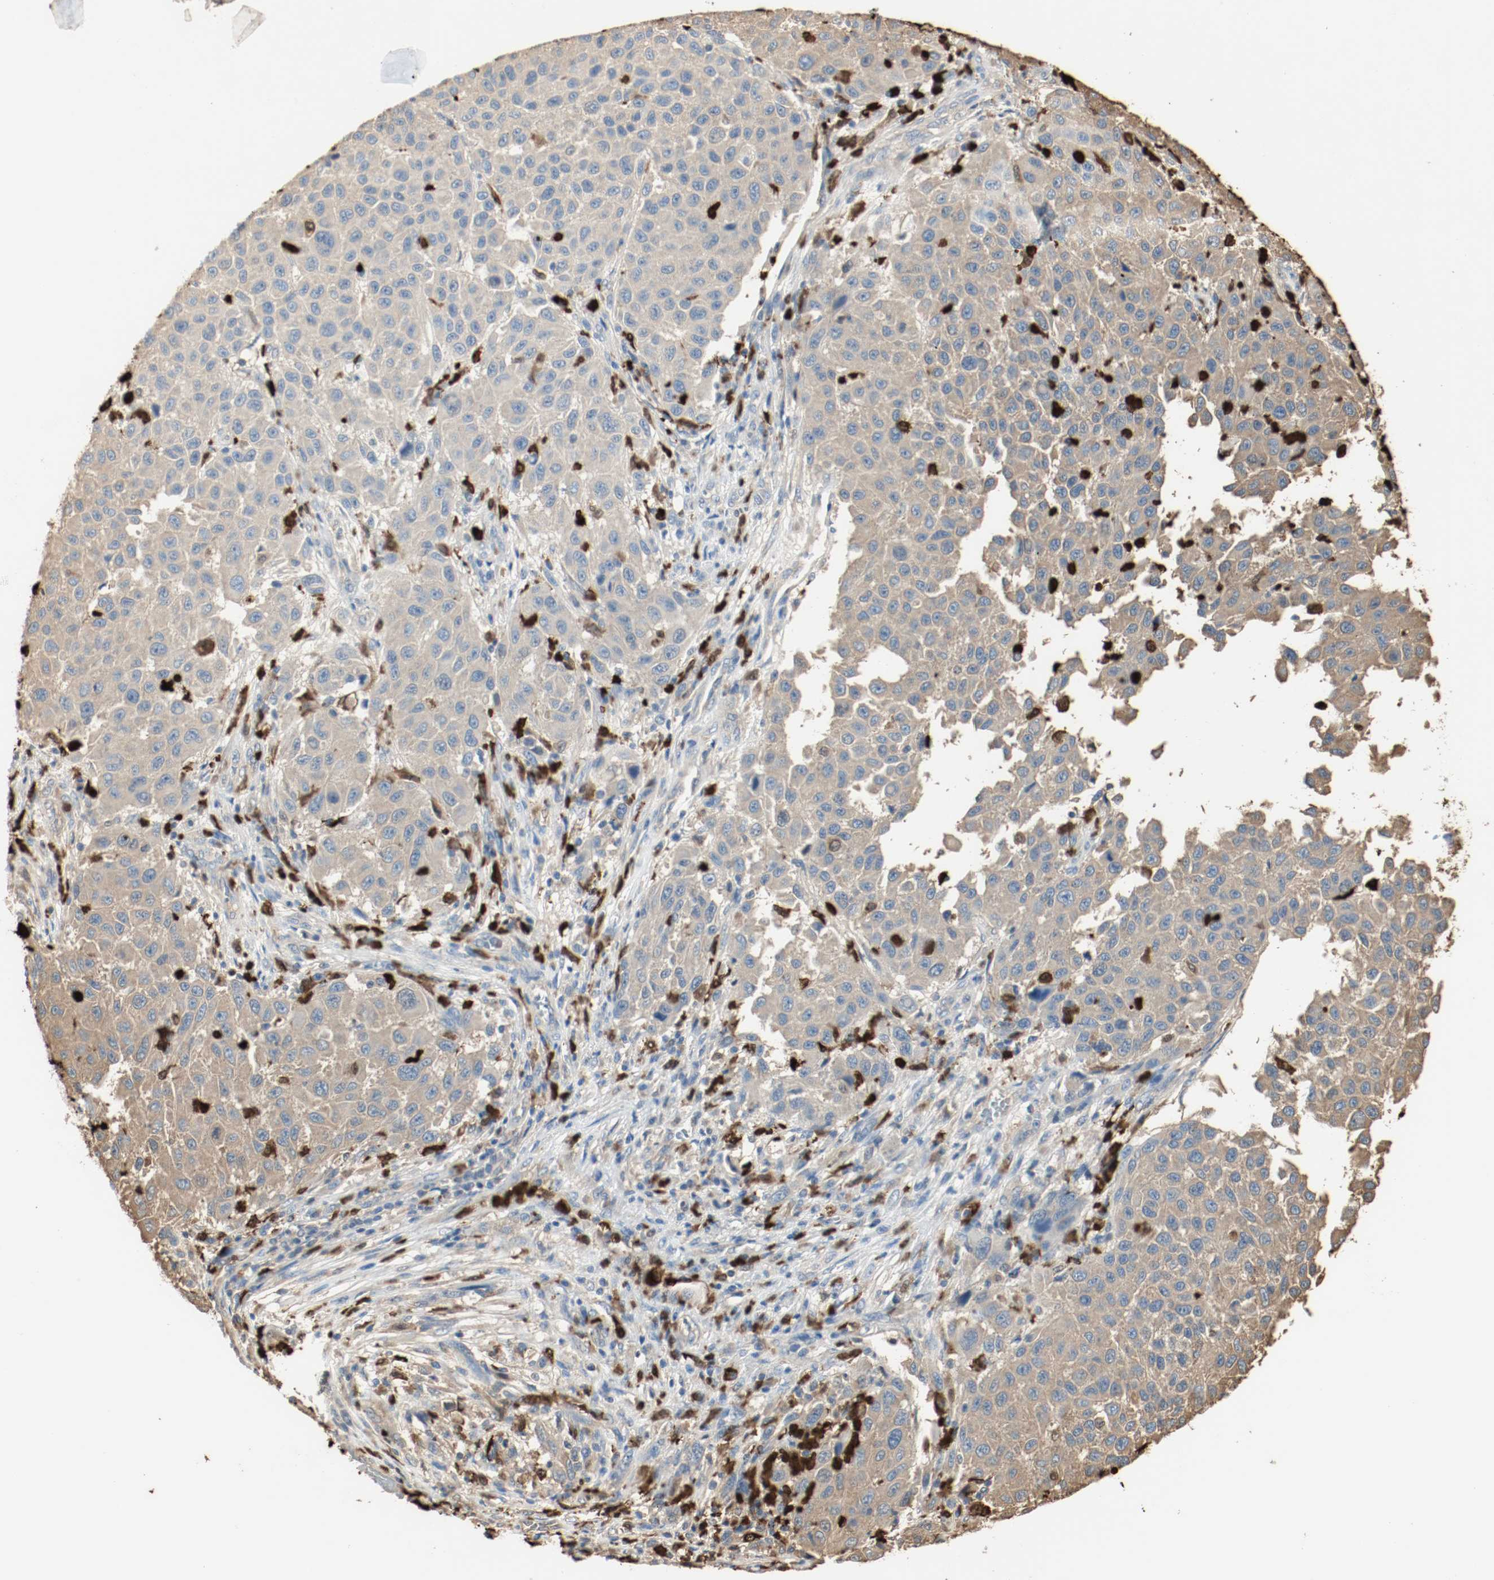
{"staining": {"intensity": "weak", "quantity": "25%-75%", "location": "cytoplasmic/membranous"}, "tissue": "melanoma", "cell_type": "Tumor cells", "image_type": "cancer", "snomed": [{"axis": "morphology", "description": "Malignant melanoma, Metastatic site"}, {"axis": "topography", "description": "Lymph node"}], "caption": "DAB (3,3'-diaminobenzidine) immunohistochemical staining of melanoma reveals weak cytoplasmic/membranous protein expression in approximately 25%-75% of tumor cells. The staining is performed using DAB (3,3'-diaminobenzidine) brown chromogen to label protein expression. The nuclei are counter-stained blue using hematoxylin.", "gene": "S100A9", "patient": {"sex": "male", "age": 61}}